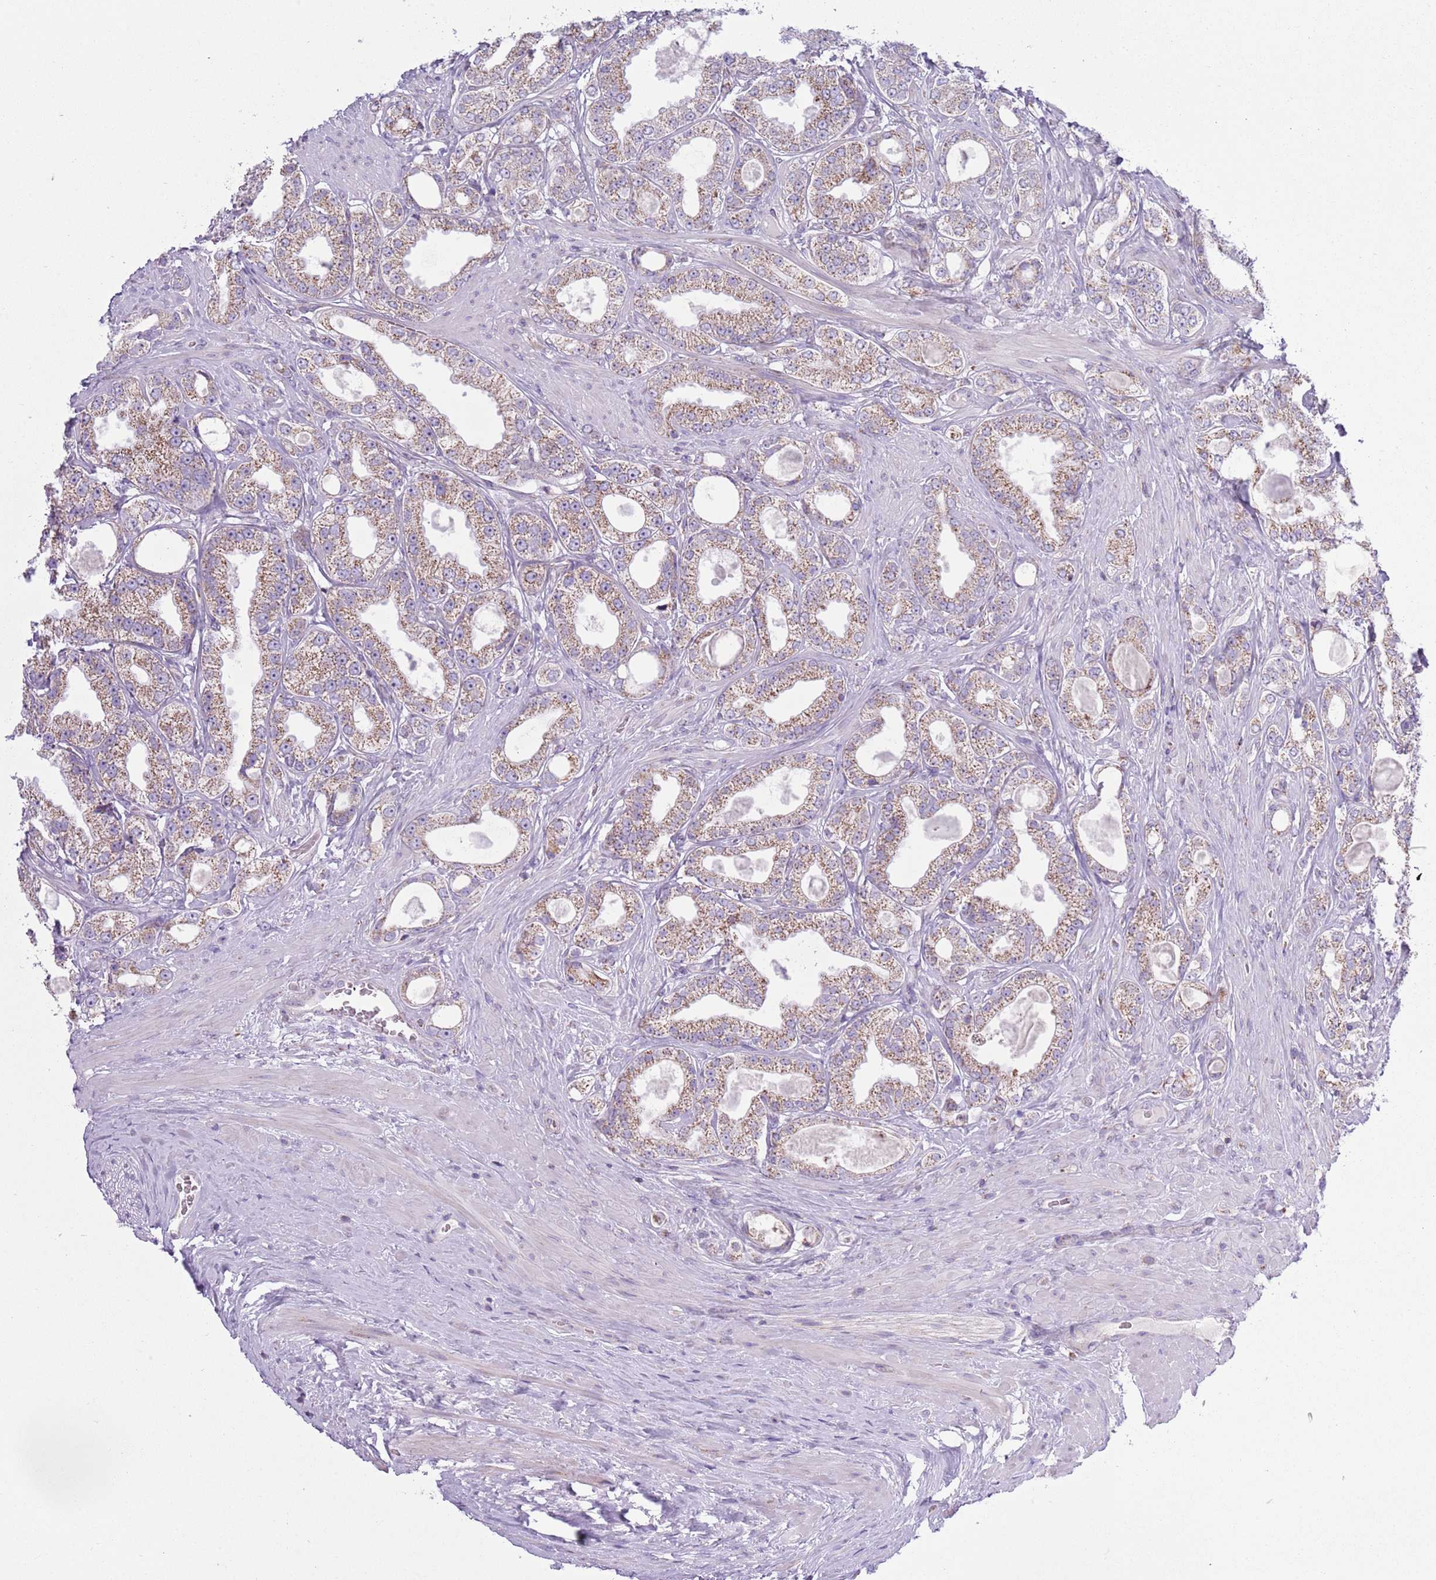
{"staining": {"intensity": "moderate", "quantity": ">75%", "location": "cytoplasmic/membranous"}, "tissue": "prostate cancer", "cell_type": "Tumor cells", "image_type": "cancer", "snomed": [{"axis": "morphology", "description": "Adenocarcinoma, Low grade"}, {"axis": "topography", "description": "Prostate"}], "caption": "Protein staining displays moderate cytoplasmic/membranous expression in about >75% of tumor cells in prostate cancer.", "gene": "ATP6V1B1", "patient": {"sex": "male", "age": 63}}